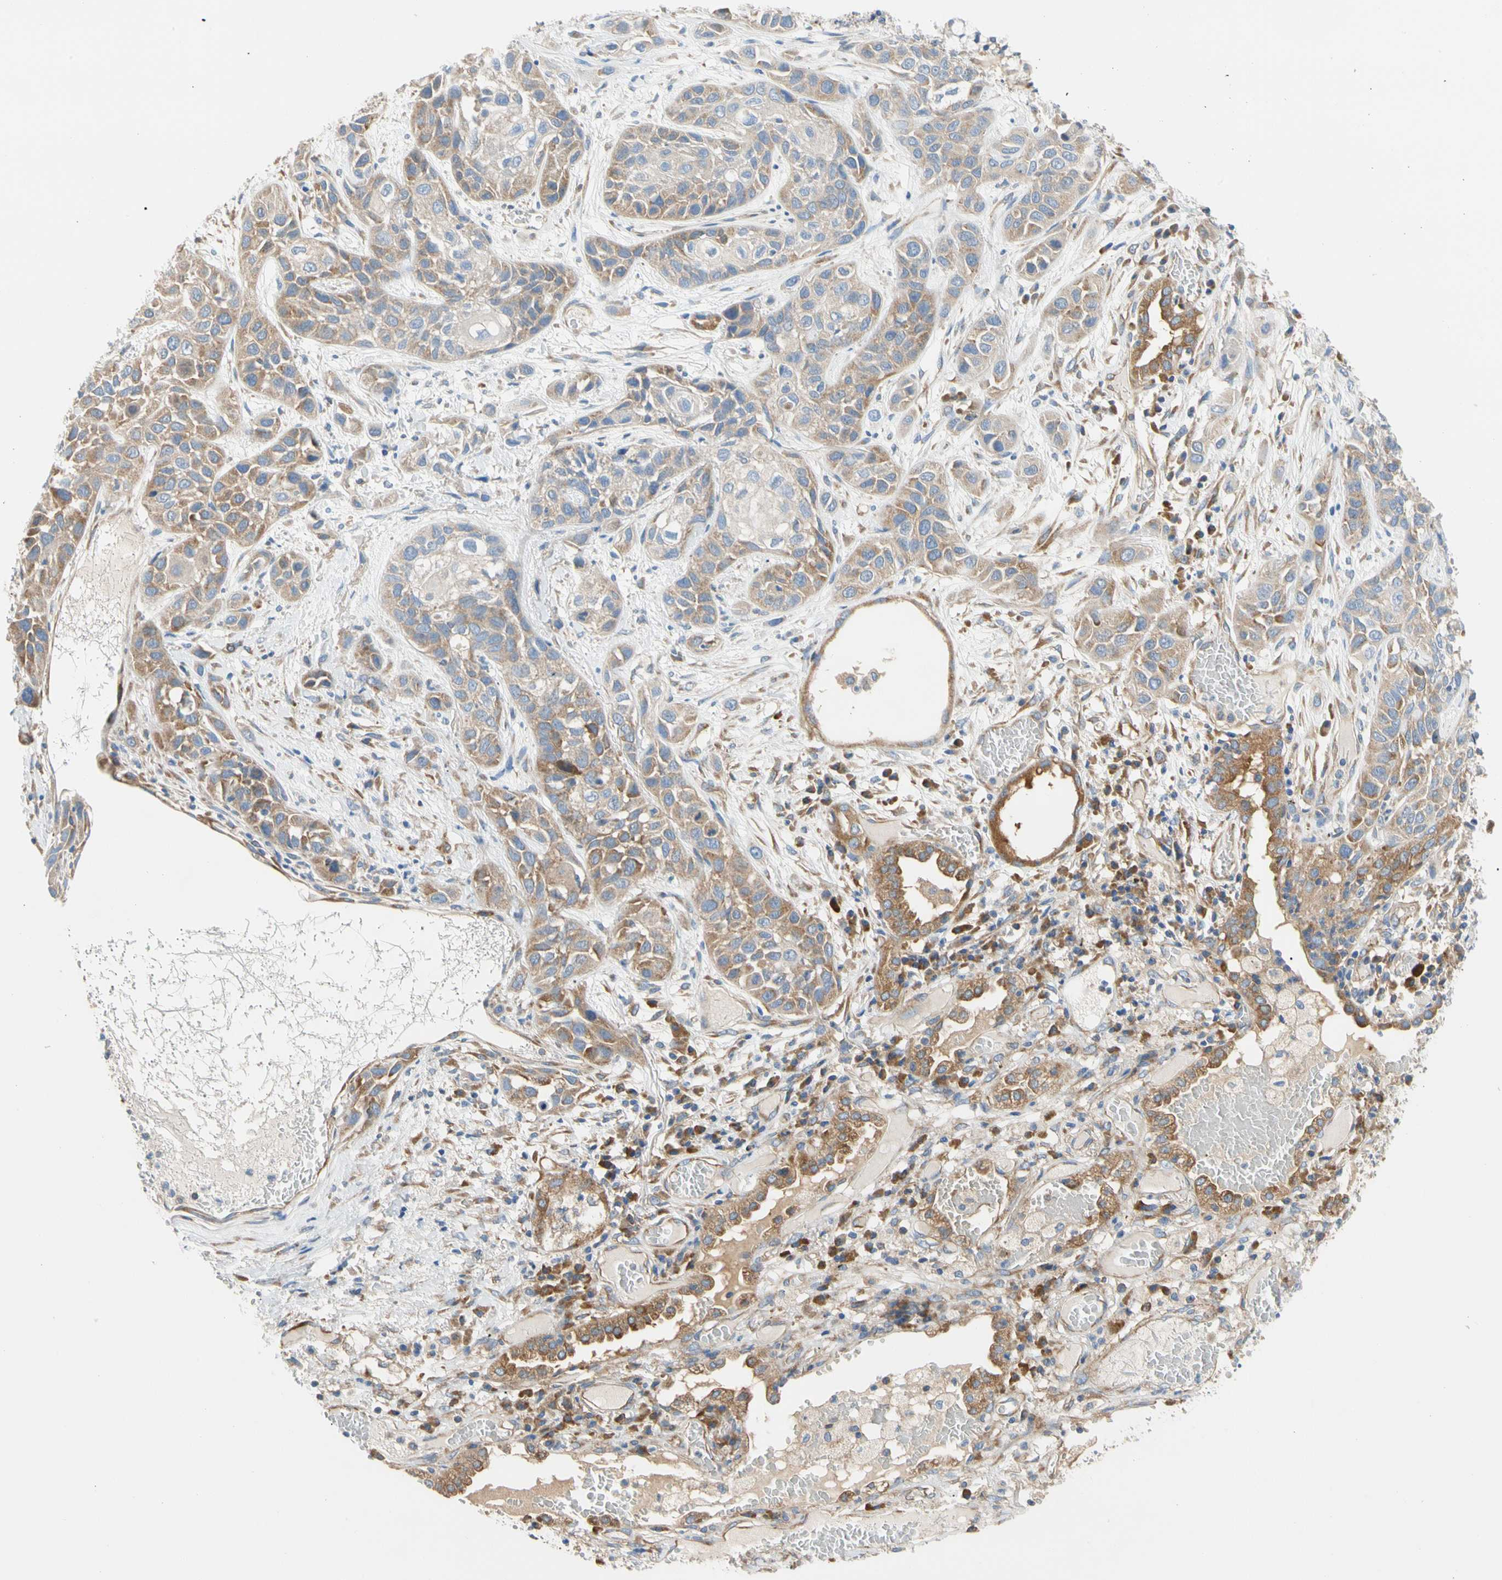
{"staining": {"intensity": "moderate", "quantity": ">75%", "location": "cytoplasmic/membranous"}, "tissue": "lung cancer", "cell_type": "Tumor cells", "image_type": "cancer", "snomed": [{"axis": "morphology", "description": "Squamous cell carcinoma, NOS"}, {"axis": "topography", "description": "Lung"}], "caption": "This is a histology image of IHC staining of lung cancer, which shows moderate positivity in the cytoplasmic/membranous of tumor cells.", "gene": "GPHN", "patient": {"sex": "male", "age": 71}}